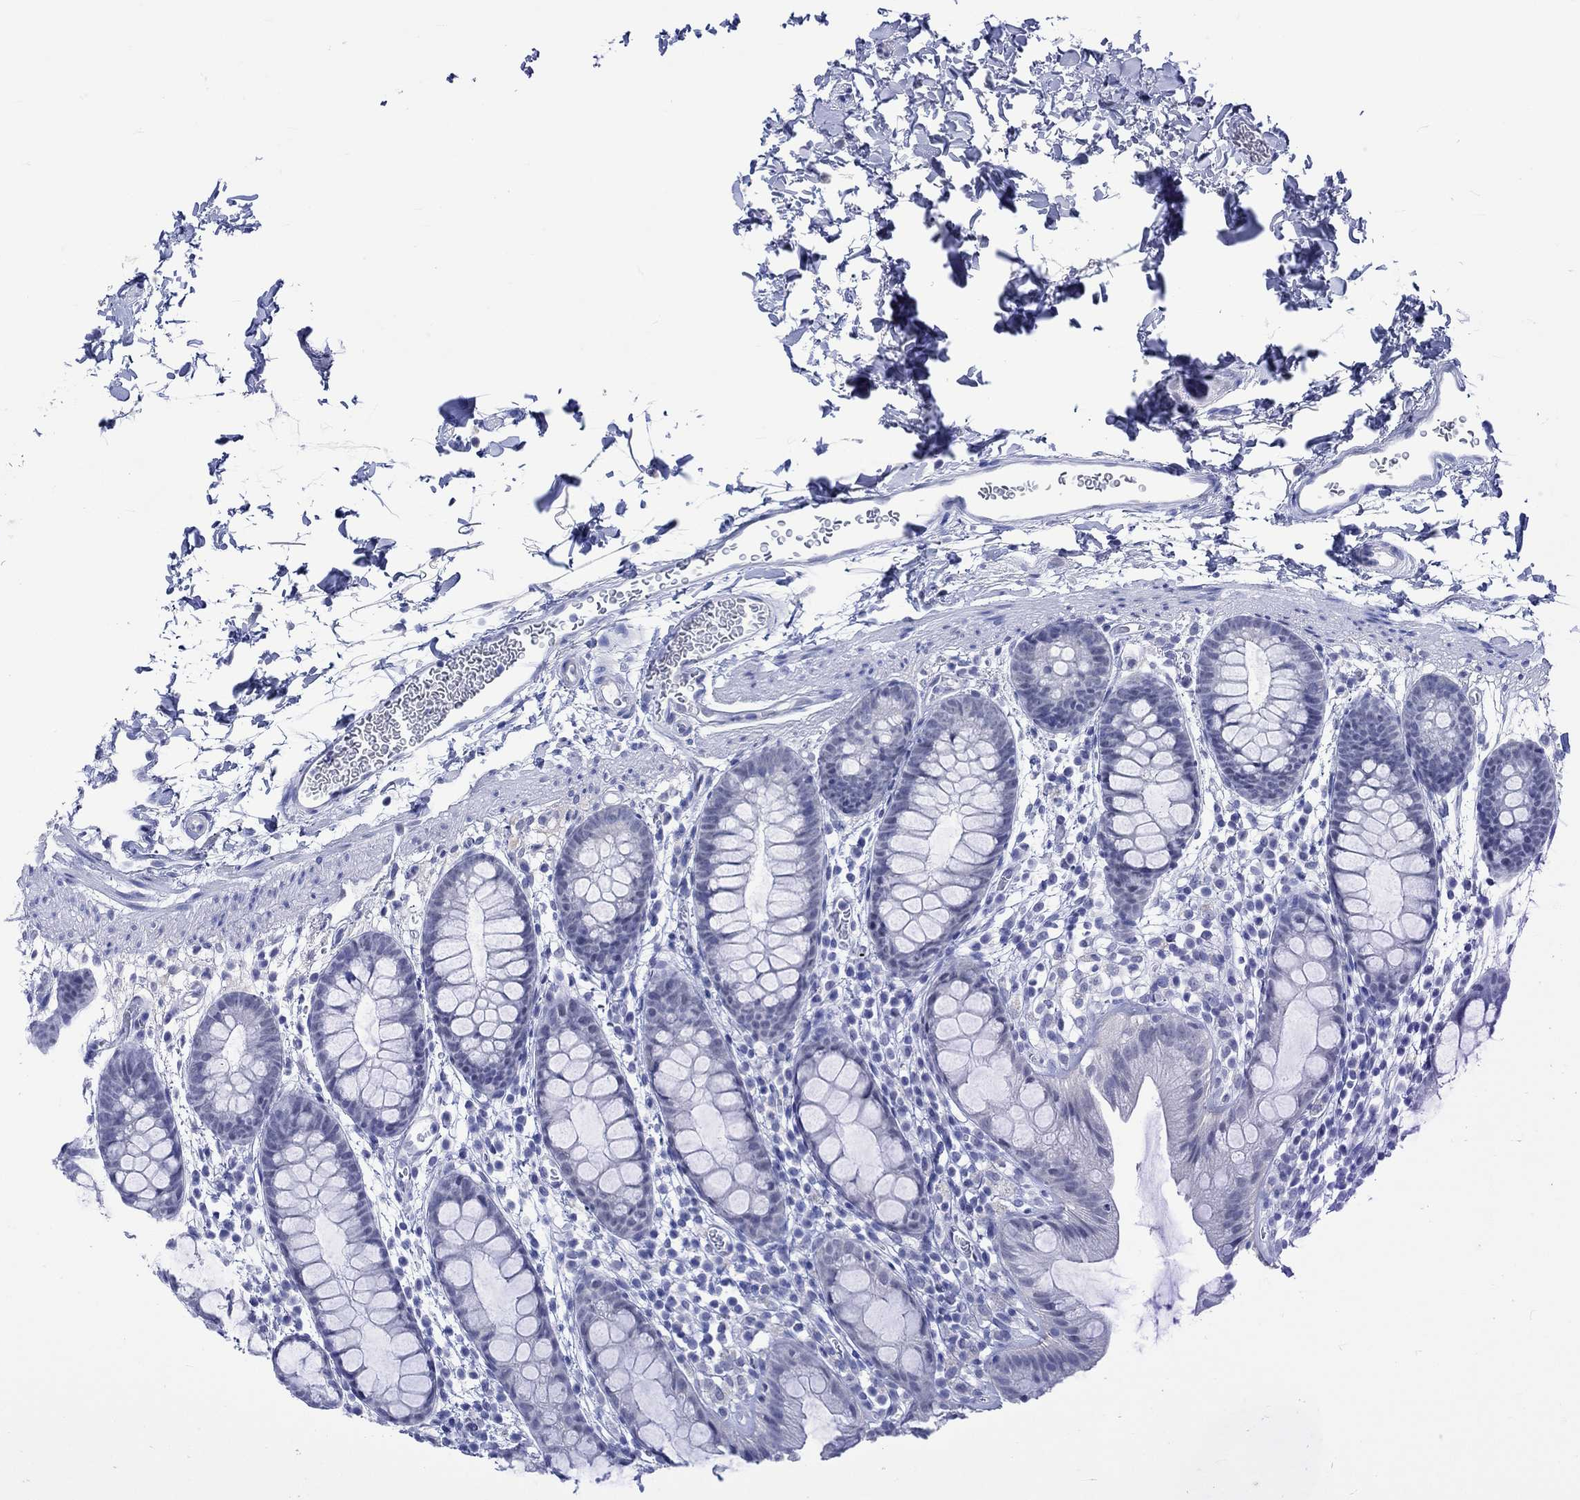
{"staining": {"intensity": "negative", "quantity": "none", "location": "none"}, "tissue": "rectum", "cell_type": "Glandular cells", "image_type": "normal", "snomed": [{"axis": "morphology", "description": "Normal tissue, NOS"}, {"axis": "topography", "description": "Rectum"}], "caption": "This is an immunohistochemistry micrograph of benign rectum. There is no positivity in glandular cells.", "gene": "KLHL33", "patient": {"sex": "male", "age": 57}}